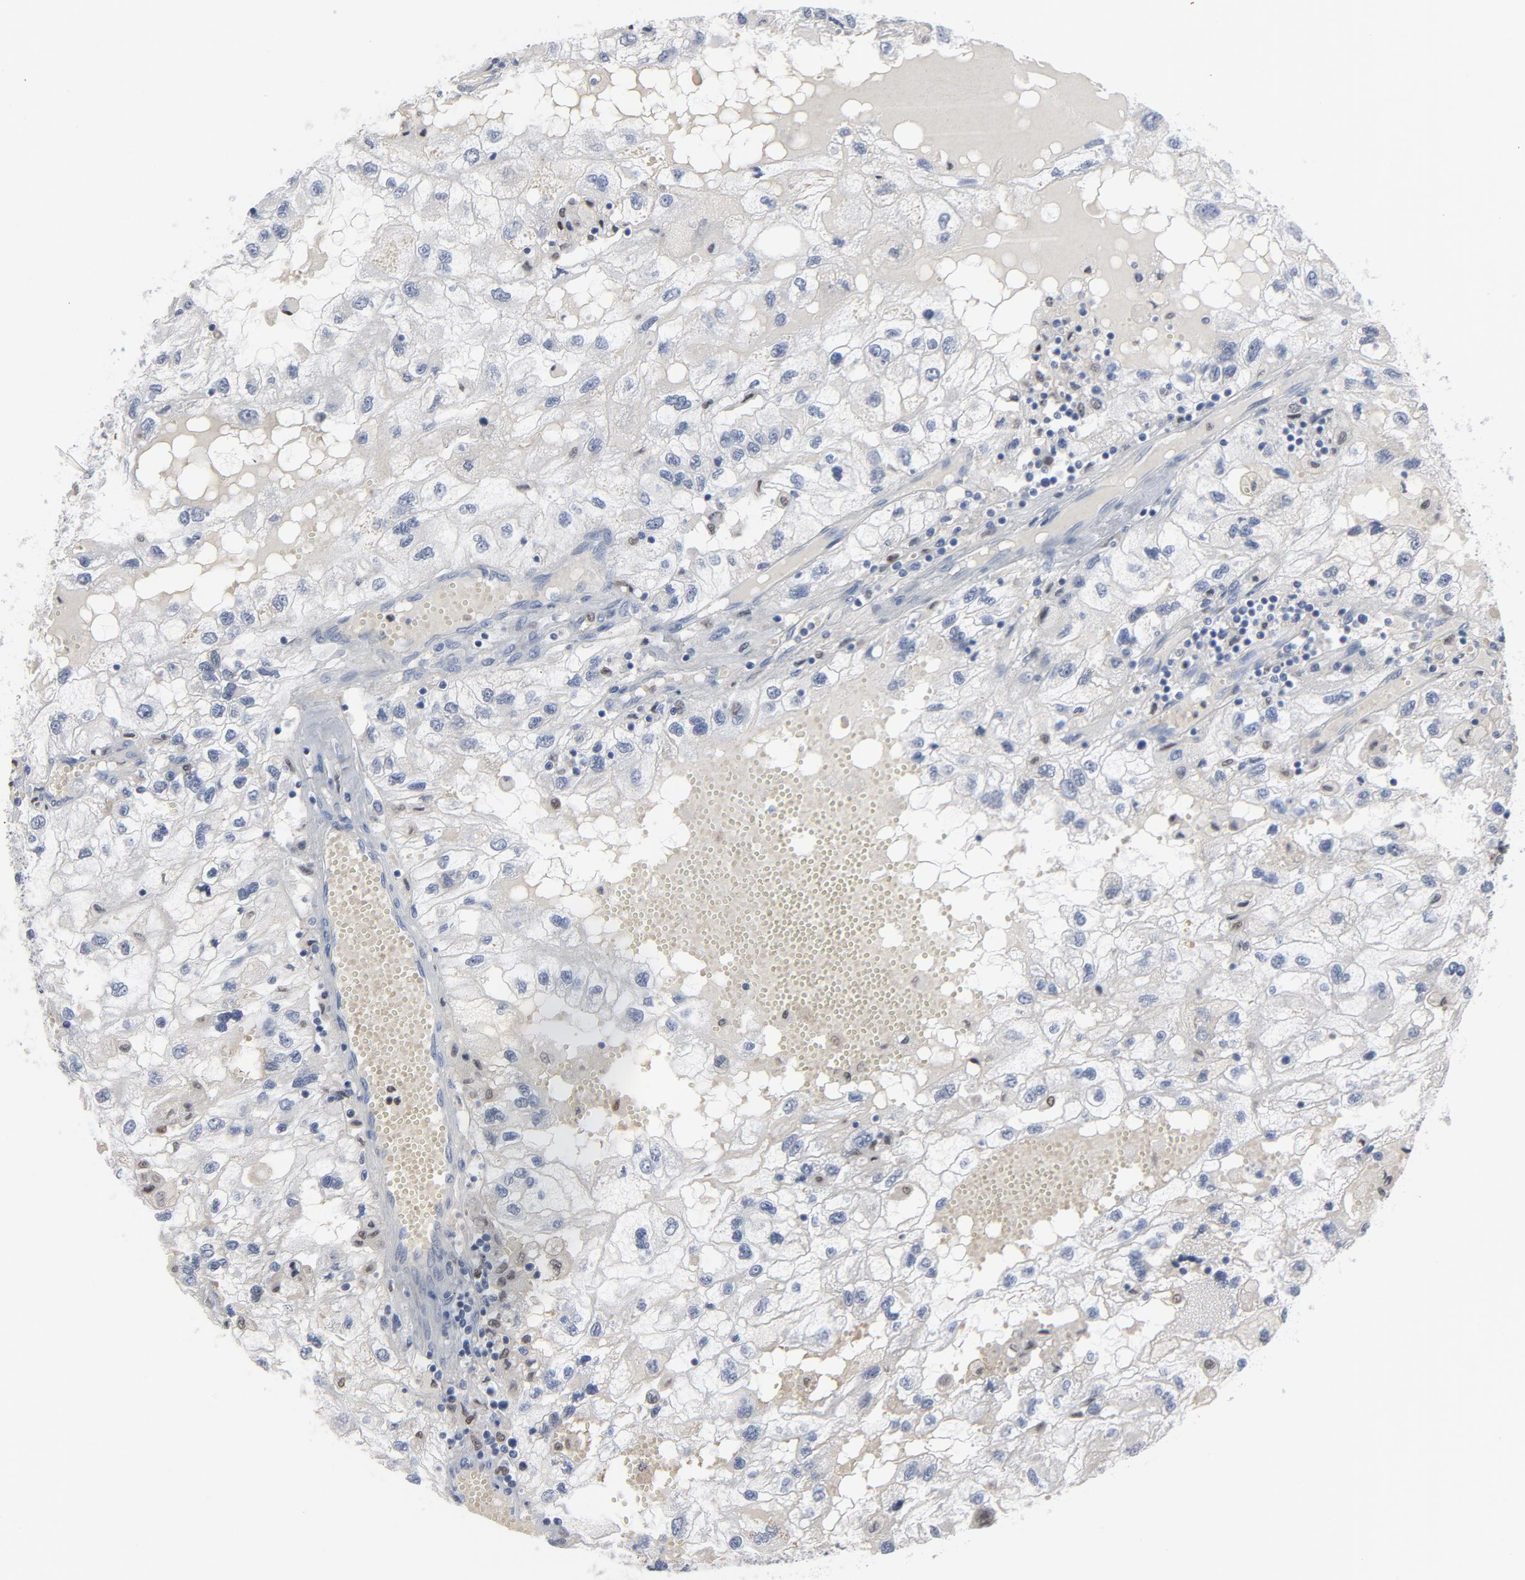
{"staining": {"intensity": "negative", "quantity": "none", "location": "none"}, "tissue": "renal cancer", "cell_type": "Tumor cells", "image_type": "cancer", "snomed": [{"axis": "morphology", "description": "Normal tissue, NOS"}, {"axis": "morphology", "description": "Adenocarcinoma, NOS"}, {"axis": "topography", "description": "Kidney"}], "caption": "IHC of human renal adenocarcinoma demonstrates no staining in tumor cells.", "gene": "SPI1", "patient": {"sex": "male", "age": 71}}